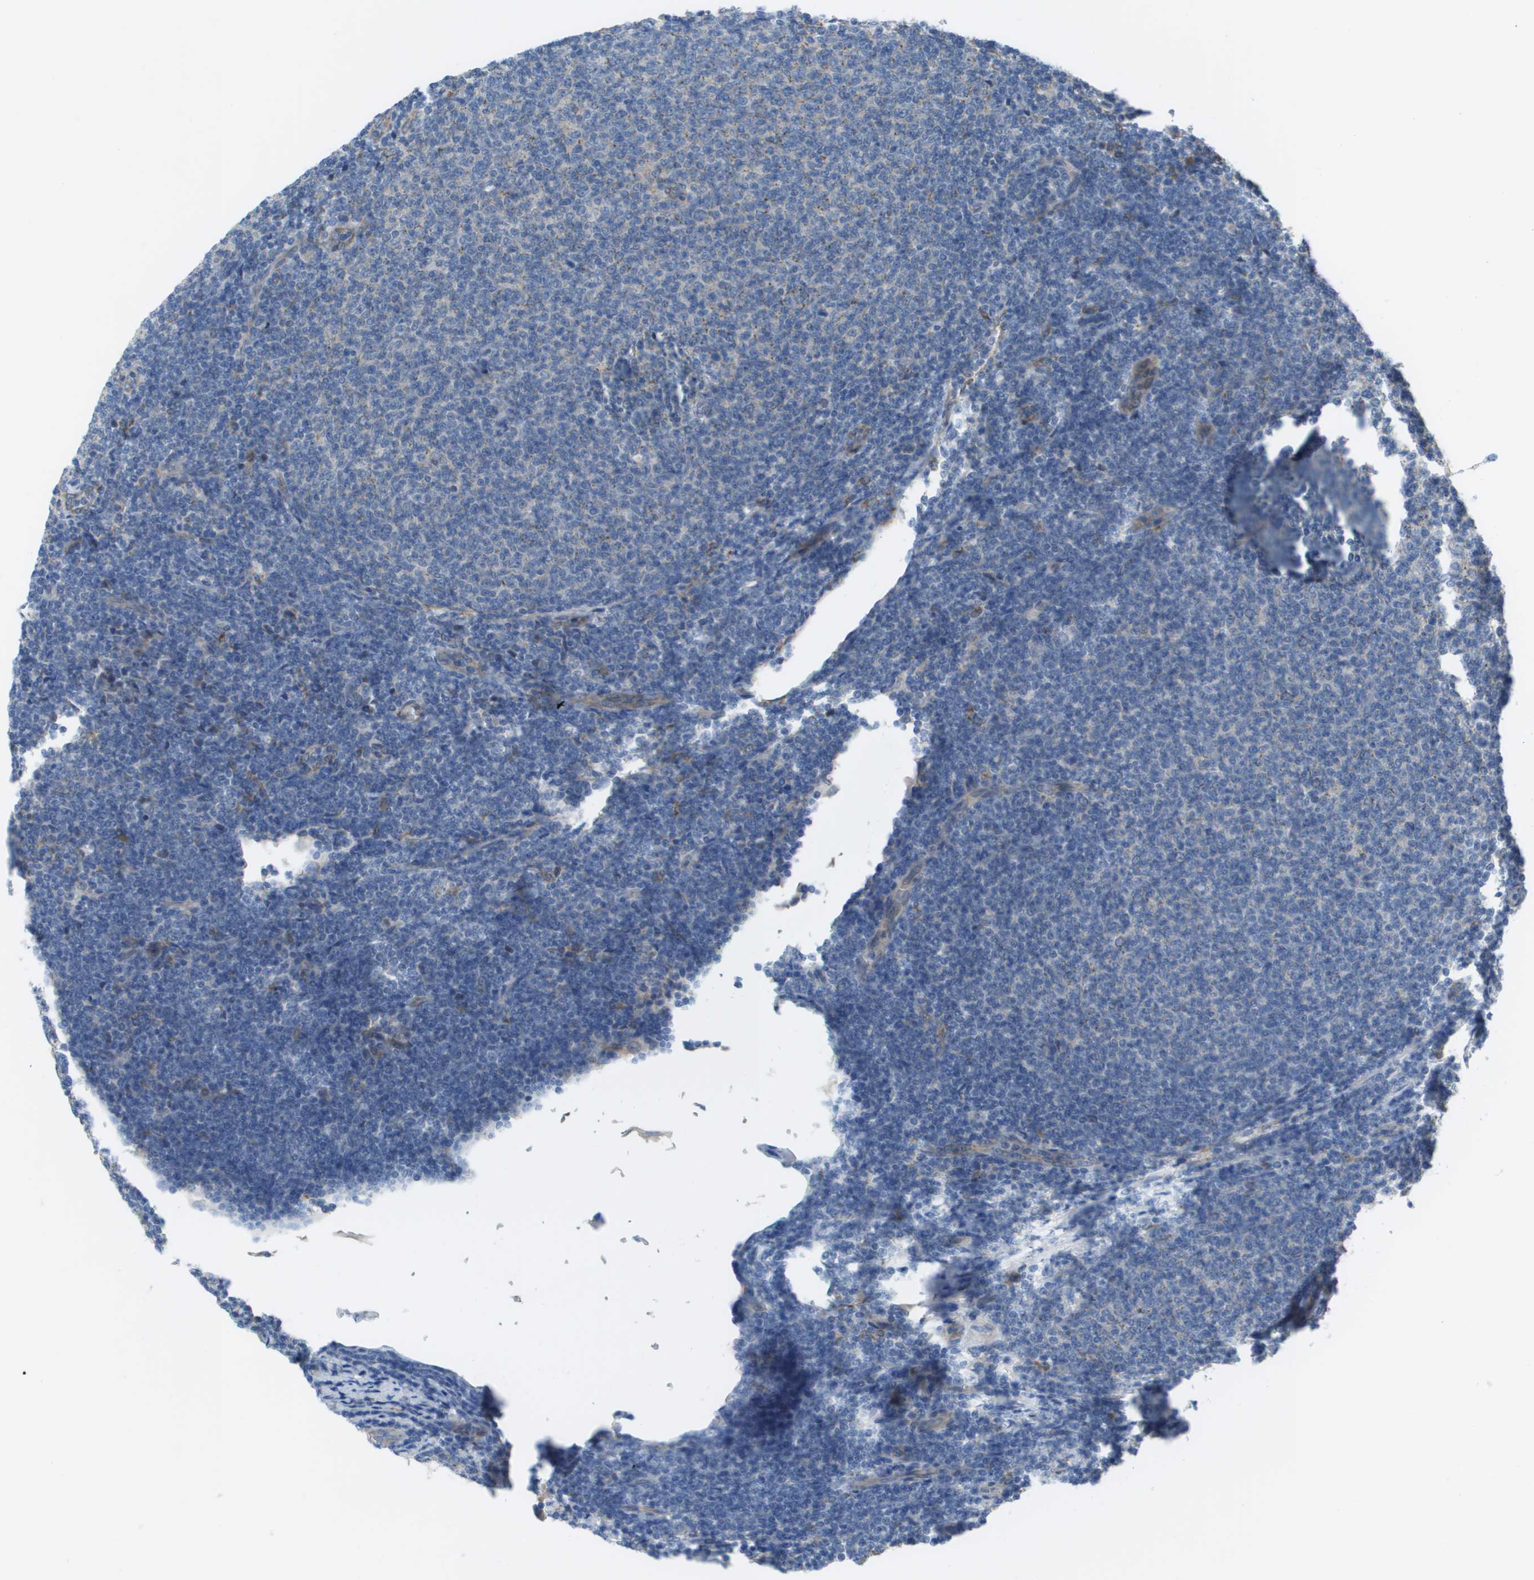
{"staining": {"intensity": "negative", "quantity": "none", "location": "none"}, "tissue": "lymphoma", "cell_type": "Tumor cells", "image_type": "cancer", "snomed": [{"axis": "morphology", "description": "Malignant lymphoma, non-Hodgkin's type, Low grade"}, {"axis": "topography", "description": "Lymph node"}], "caption": "A photomicrograph of human lymphoma is negative for staining in tumor cells.", "gene": "CLCN2", "patient": {"sex": "male", "age": 66}}